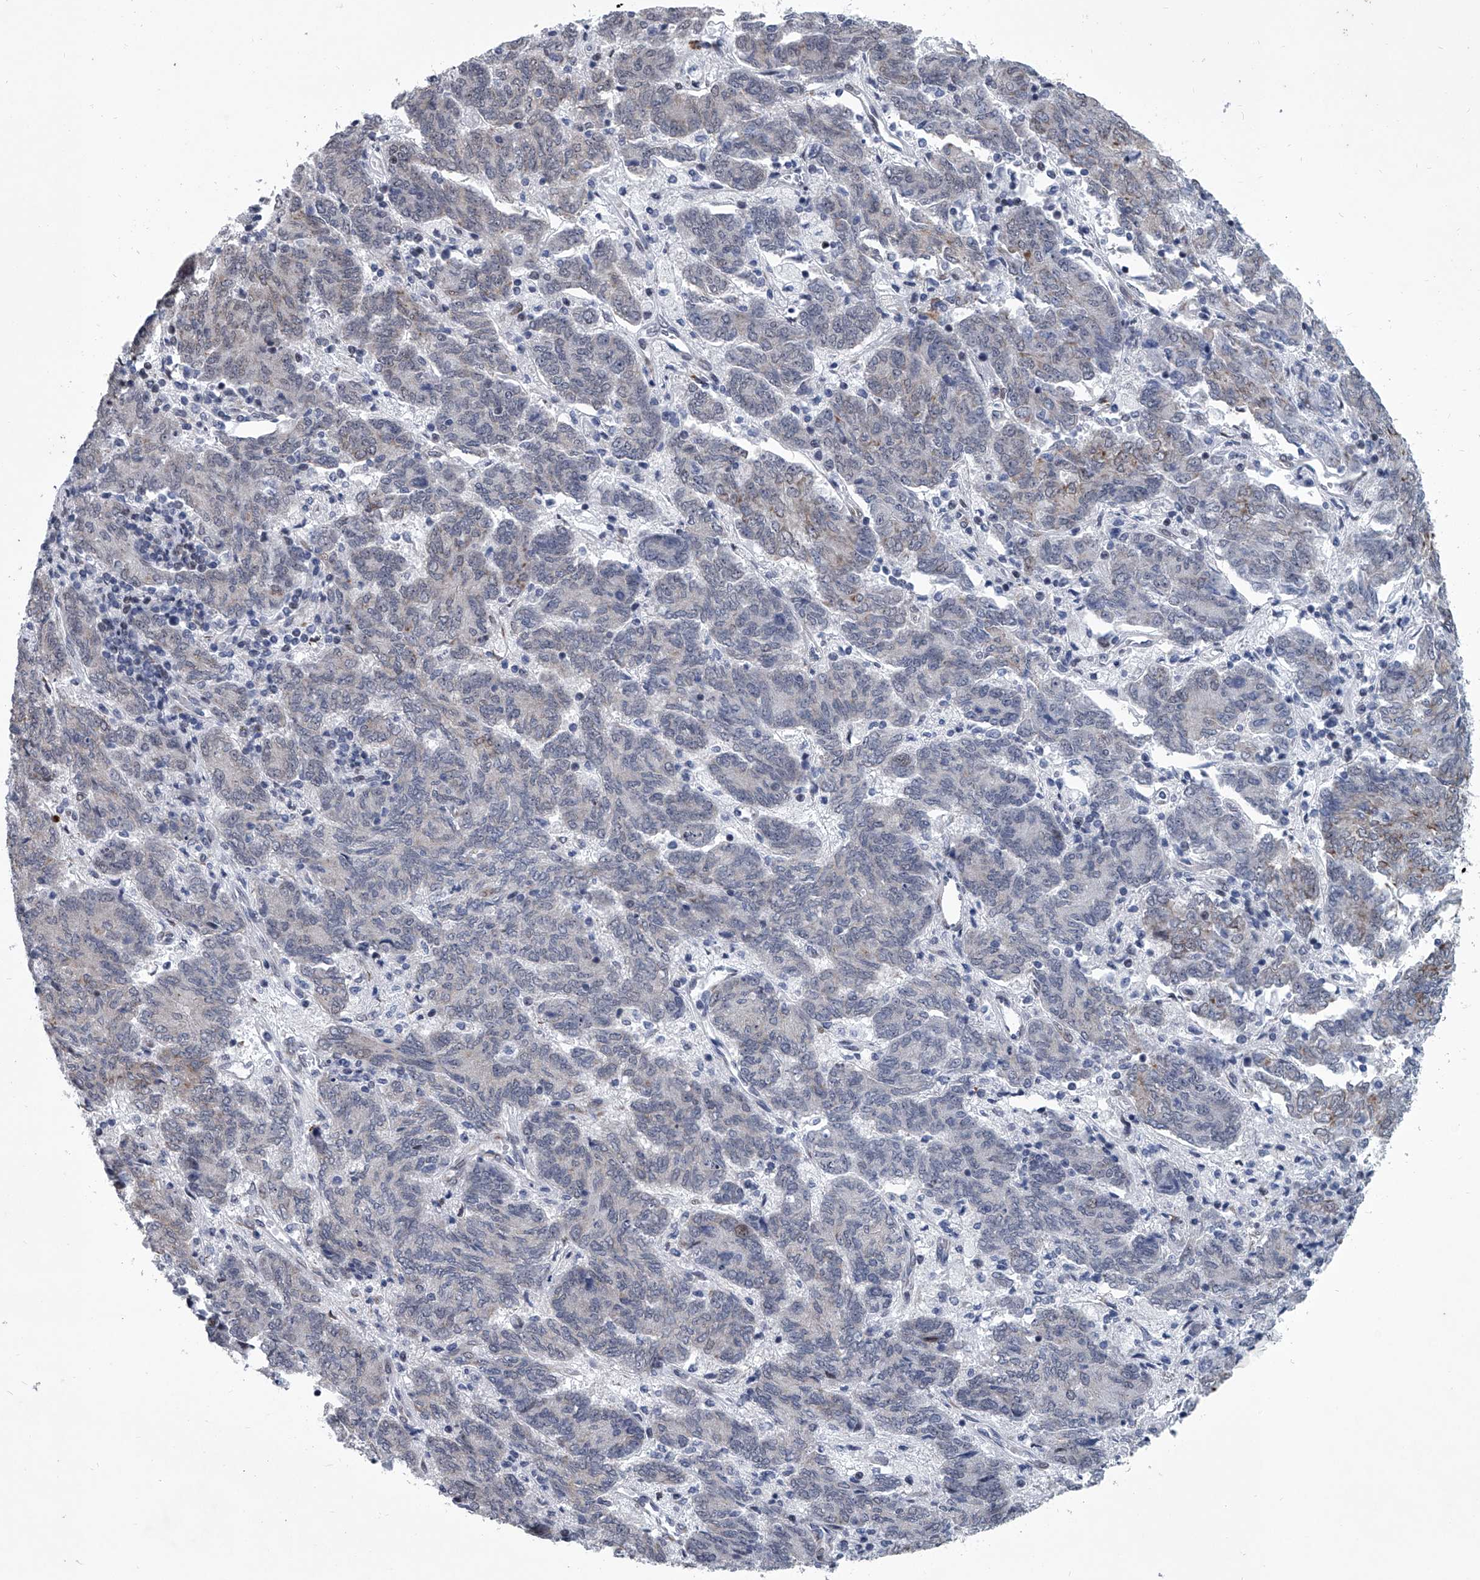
{"staining": {"intensity": "moderate", "quantity": "<25%", "location": "cytoplasmic/membranous"}, "tissue": "endometrial cancer", "cell_type": "Tumor cells", "image_type": "cancer", "snomed": [{"axis": "morphology", "description": "Adenocarcinoma, NOS"}, {"axis": "topography", "description": "Endometrium"}], "caption": "IHC (DAB (3,3'-diaminobenzidine)) staining of human endometrial cancer exhibits moderate cytoplasmic/membranous protein positivity in about <25% of tumor cells.", "gene": "PPP2R5D", "patient": {"sex": "female", "age": 80}}